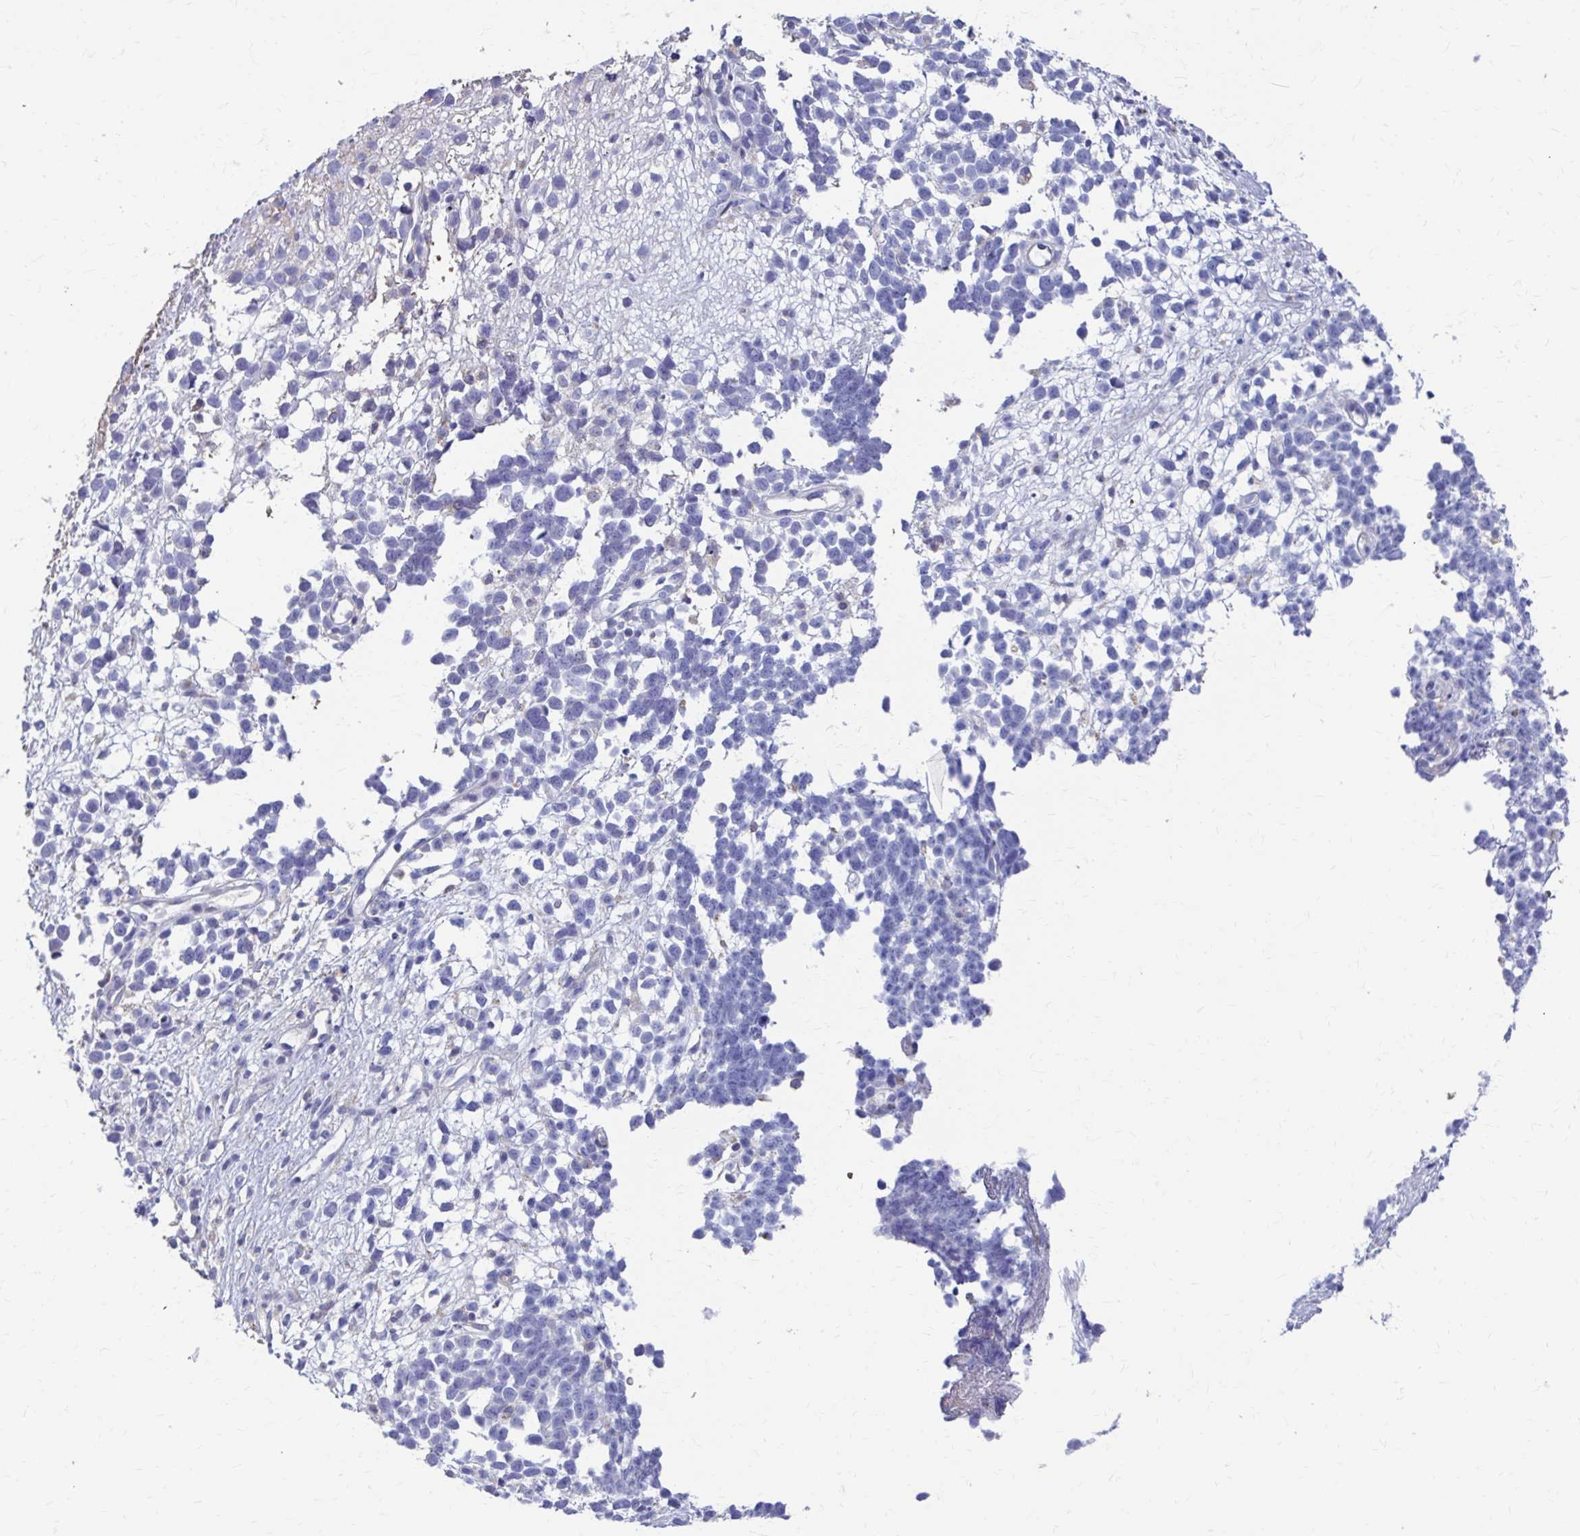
{"staining": {"intensity": "negative", "quantity": "none", "location": "none"}, "tissue": "melanoma", "cell_type": "Tumor cells", "image_type": "cancer", "snomed": [{"axis": "morphology", "description": "Malignant melanoma, NOS"}, {"axis": "topography", "description": "Nose, NOS"}], "caption": "The micrograph reveals no staining of tumor cells in melanoma.", "gene": "FKBP2", "patient": {"sex": "female", "age": 48}}